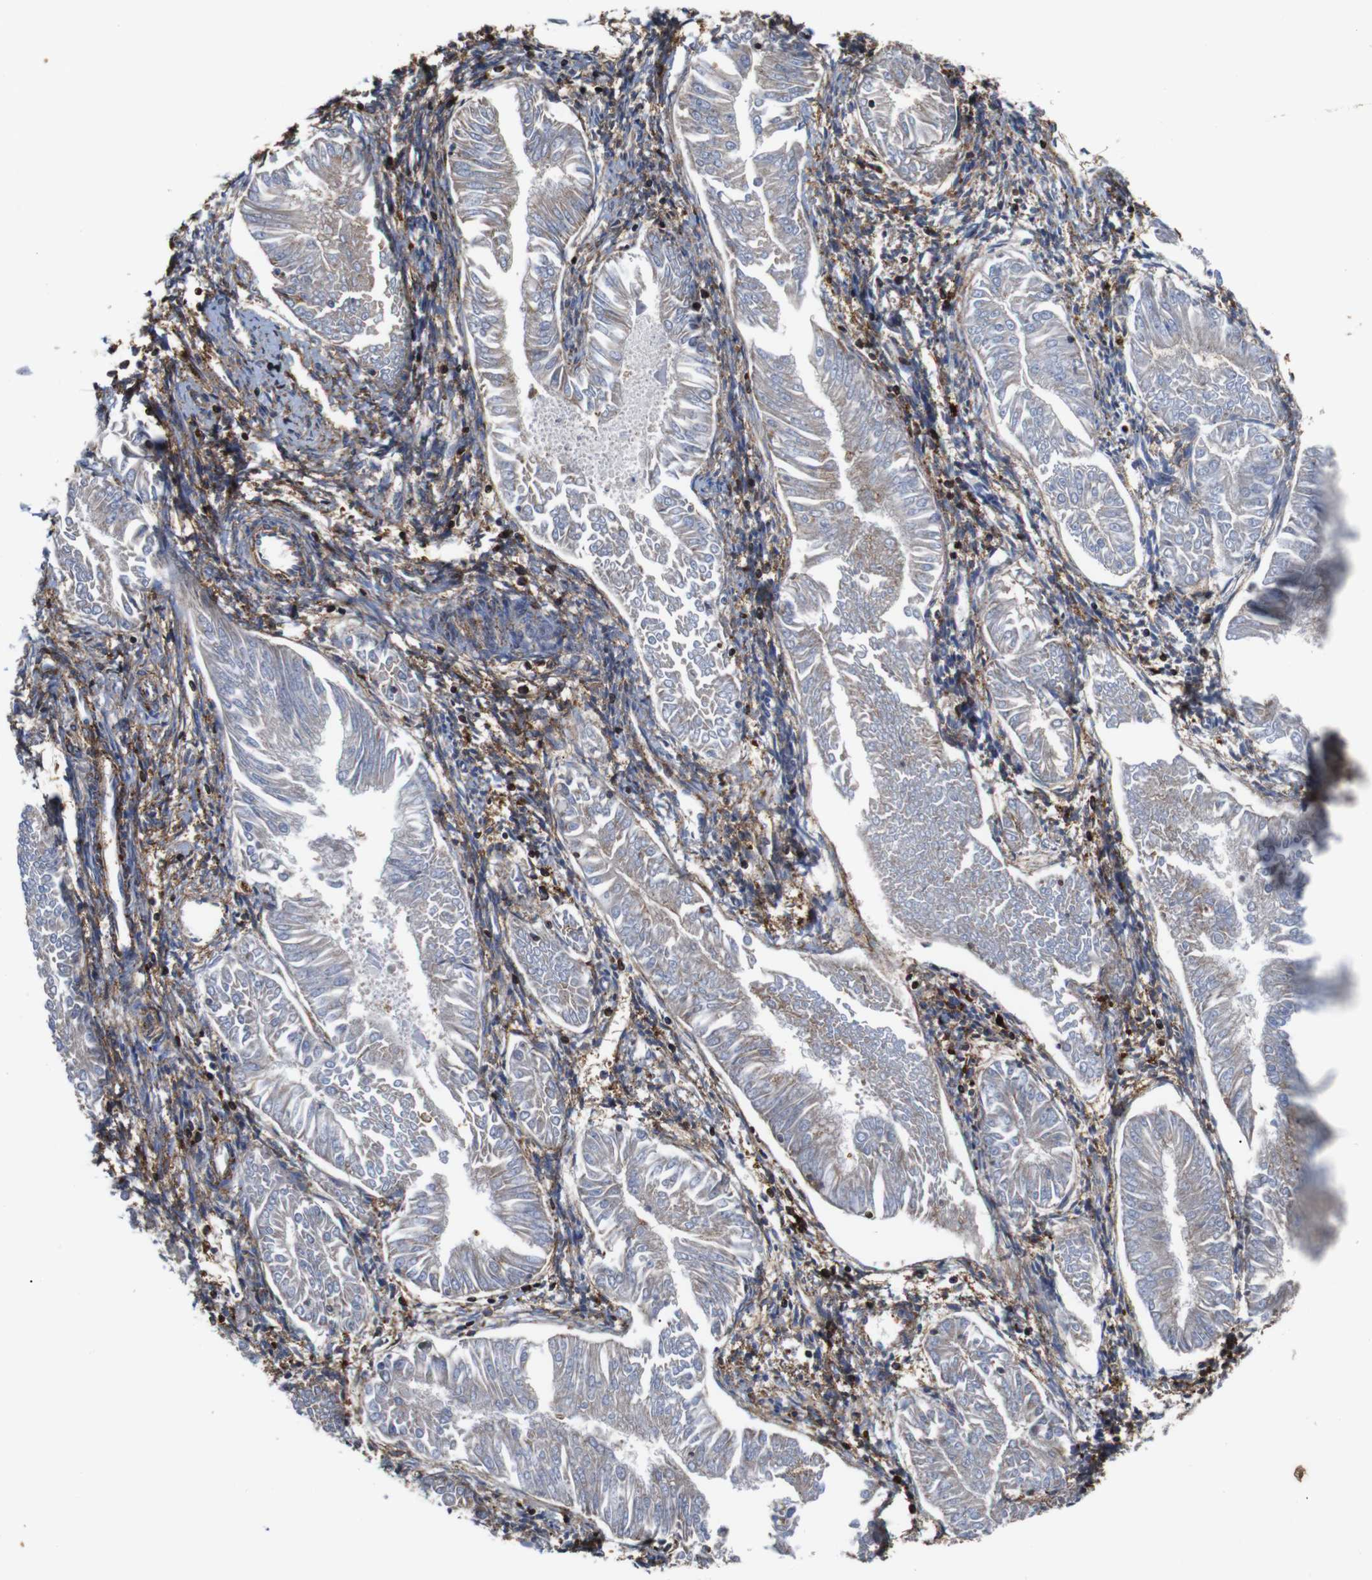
{"staining": {"intensity": "negative", "quantity": "none", "location": "none"}, "tissue": "endometrial cancer", "cell_type": "Tumor cells", "image_type": "cancer", "snomed": [{"axis": "morphology", "description": "Adenocarcinoma, NOS"}, {"axis": "topography", "description": "Endometrium"}], "caption": "Human endometrial adenocarcinoma stained for a protein using immunohistochemistry demonstrates no expression in tumor cells.", "gene": "PI4KA", "patient": {"sex": "female", "age": 53}}